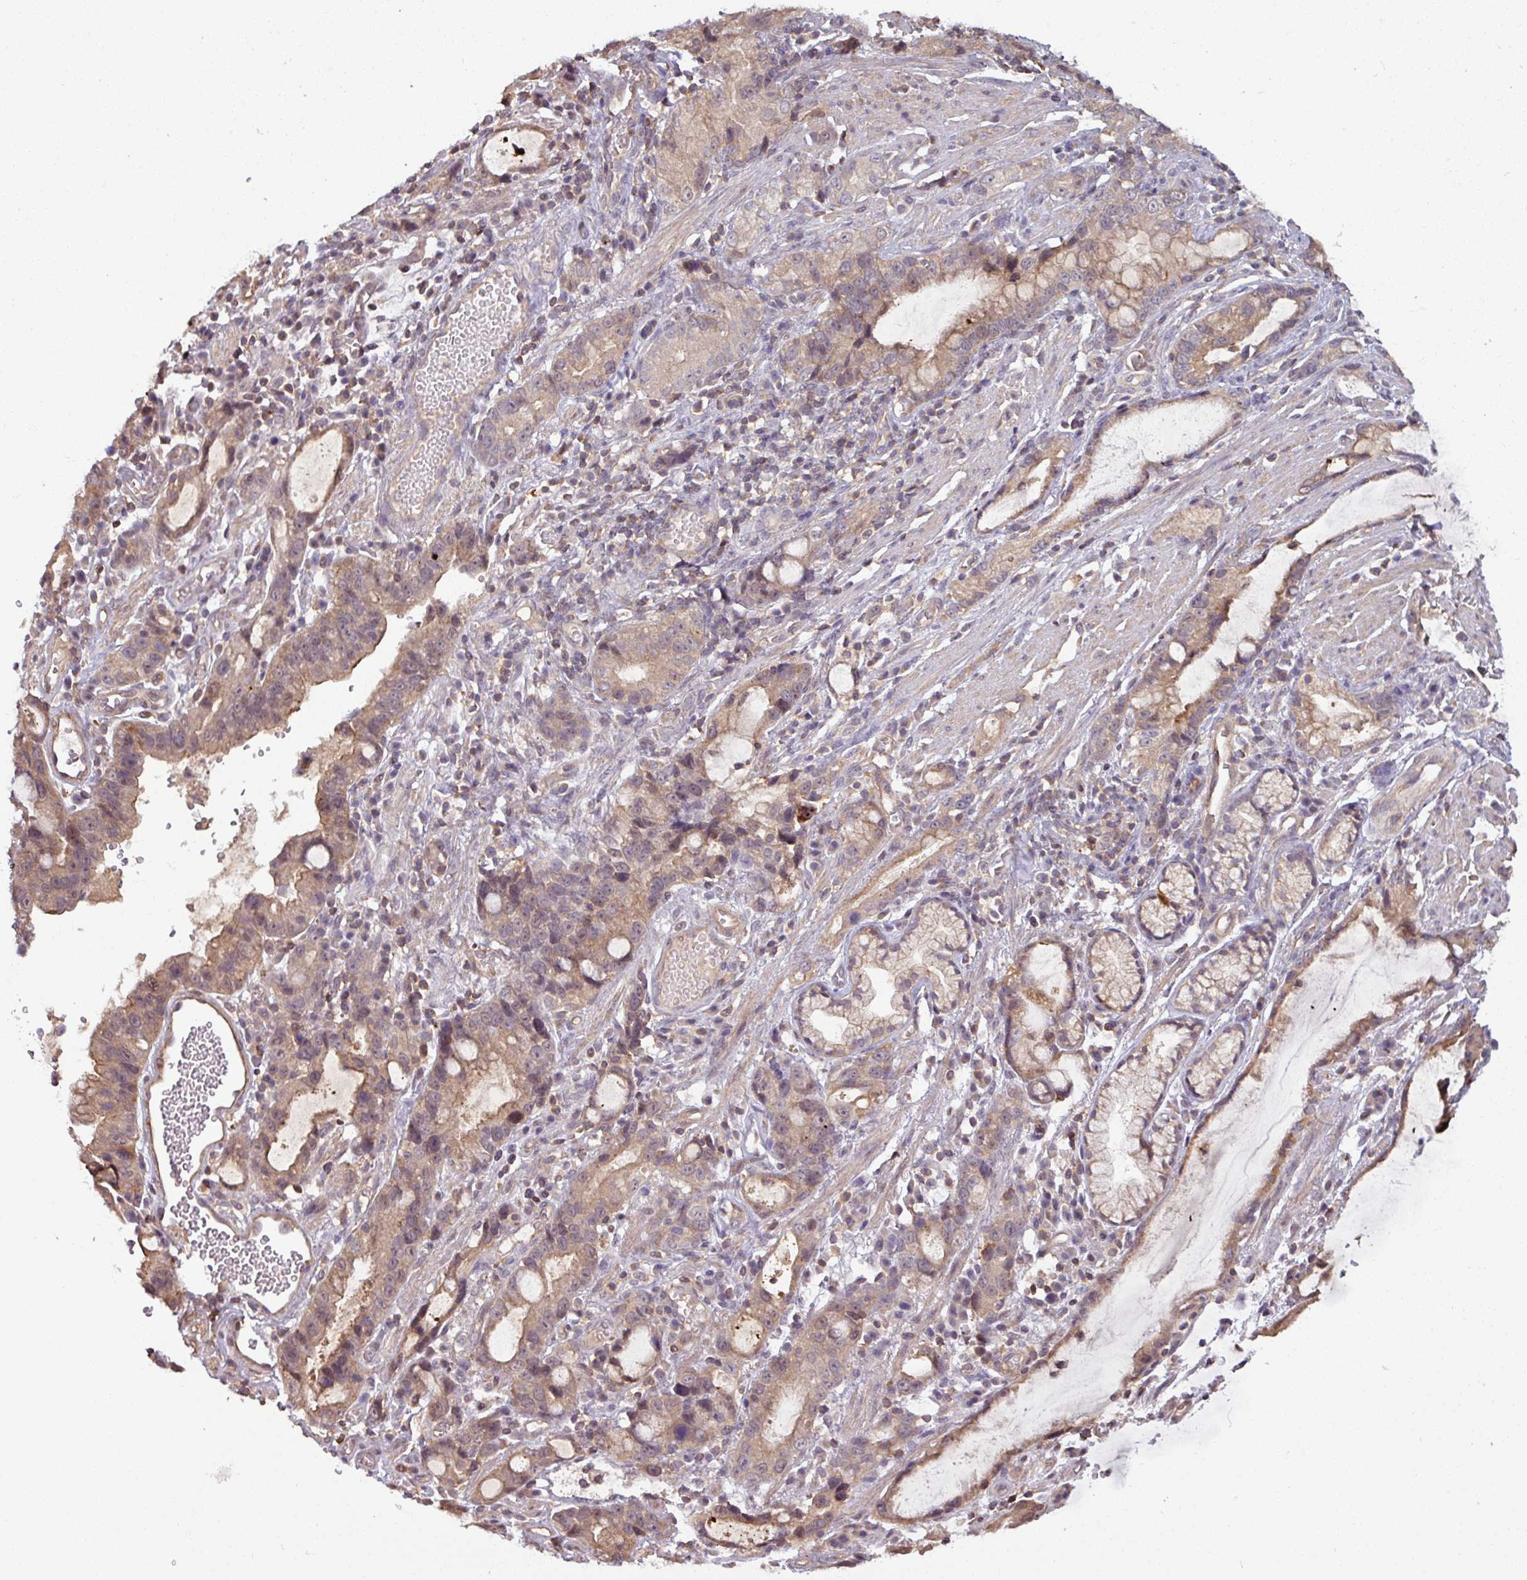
{"staining": {"intensity": "moderate", "quantity": ">75%", "location": "cytoplasmic/membranous"}, "tissue": "stomach cancer", "cell_type": "Tumor cells", "image_type": "cancer", "snomed": [{"axis": "morphology", "description": "Adenocarcinoma, NOS"}, {"axis": "topography", "description": "Stomach"}], "caption": "Protein staining by IHC exhibits moderate cytoplasmic/membranous staining in approximately >75% of tumor cells in stomach cancer.", "gene": "TUSC3", "patient": {"sex": "male", "age": 55}}